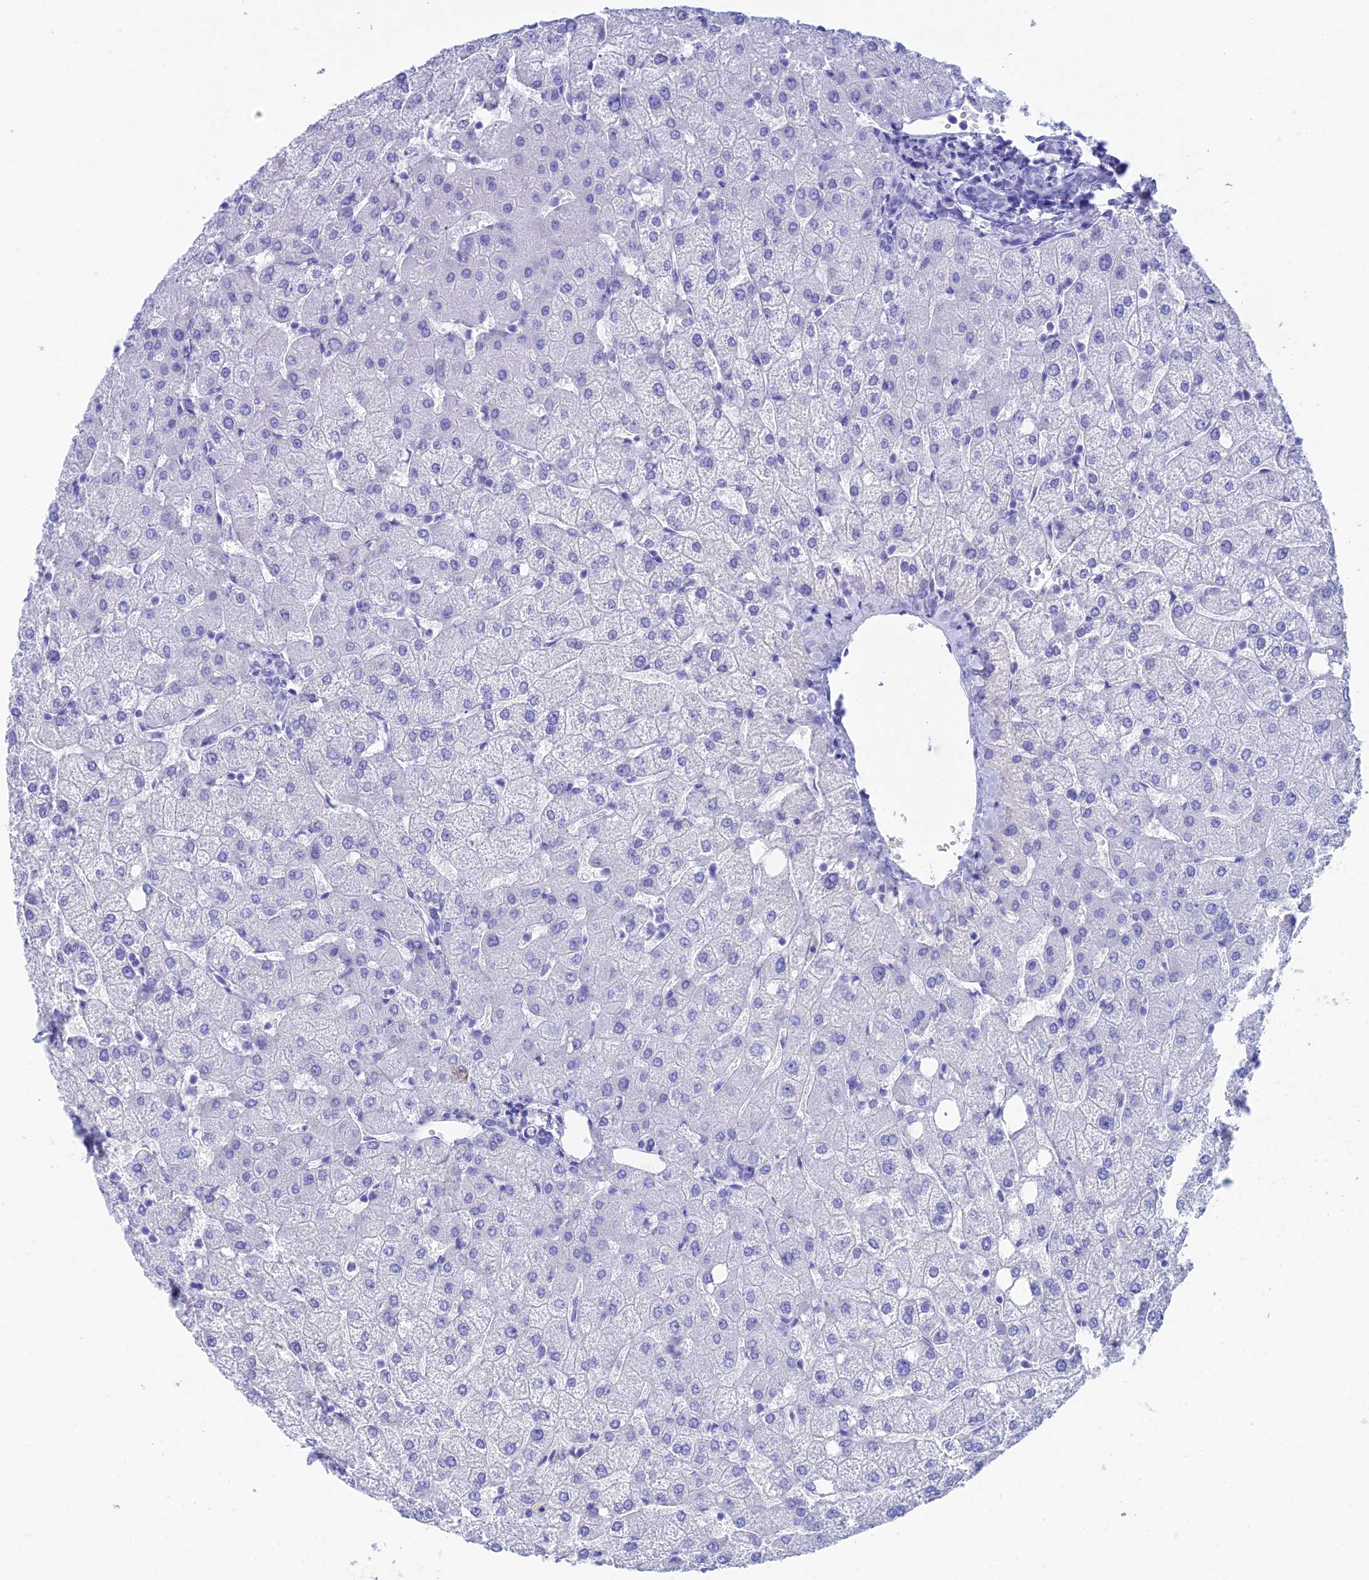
{"staining": {"intensity": "negative", "quantity": "none", "location": "none"}, "tissue": "liver", "cell_type": "Cholangiocytes", "image_type": "normal", "snomed": [{"axis": "morphology", "description": "Normal tissue, NOS"}, {"axis": "topography", "description": "Liver"}], "caption": "This is an IHC micrograph of normal human liver. There is no expression in cholangiocytes.", "gene": "REG1A", "patient": {"sex": "female", "age": 54}}